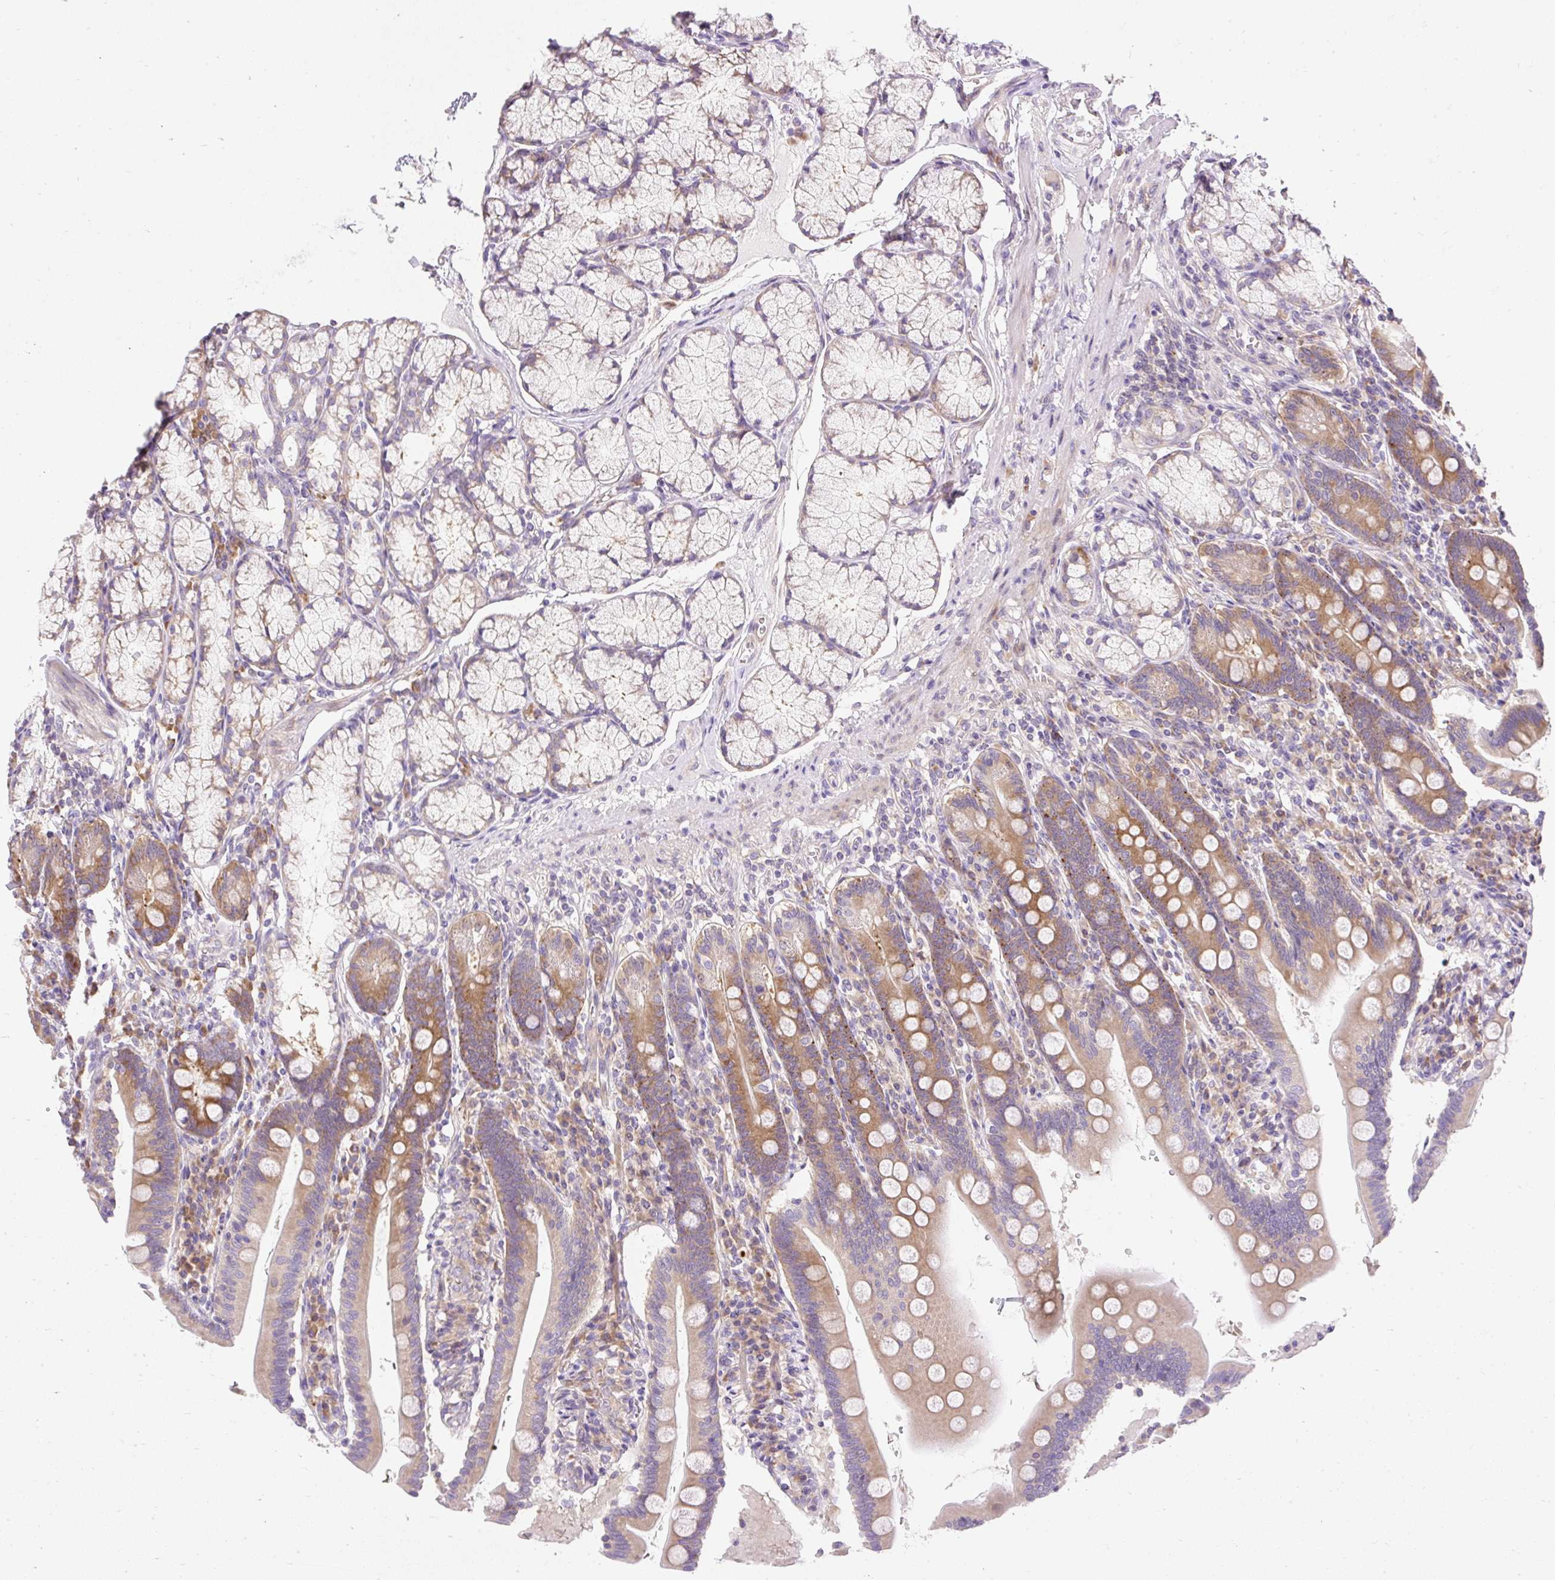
{"staining": {"intensity": "strong", "quantity": ">75%", "location": "cytoplasmic/membranous"}, "tissue": "duodenum", "cell_type": "Glandular cells", "image_type": "normal", "snomed": [{"axis": "morphology", "description": "Normal tissue, NOS"}, {"axis": "topography", "description": "Duodenum"}], "caption": "Duodenum stained with IHC demonstrates strong cytoplasmic/membranous staining in approximately >75% of glandular cells. The protein is stained brown, and the nuclei are stained in blue (DAB (3,3'-diaminobenzidine) IHC with brightfield microscopy, high magnification).", "gene": "GPR45", "patient": {"sex": "female", "age": 67}}